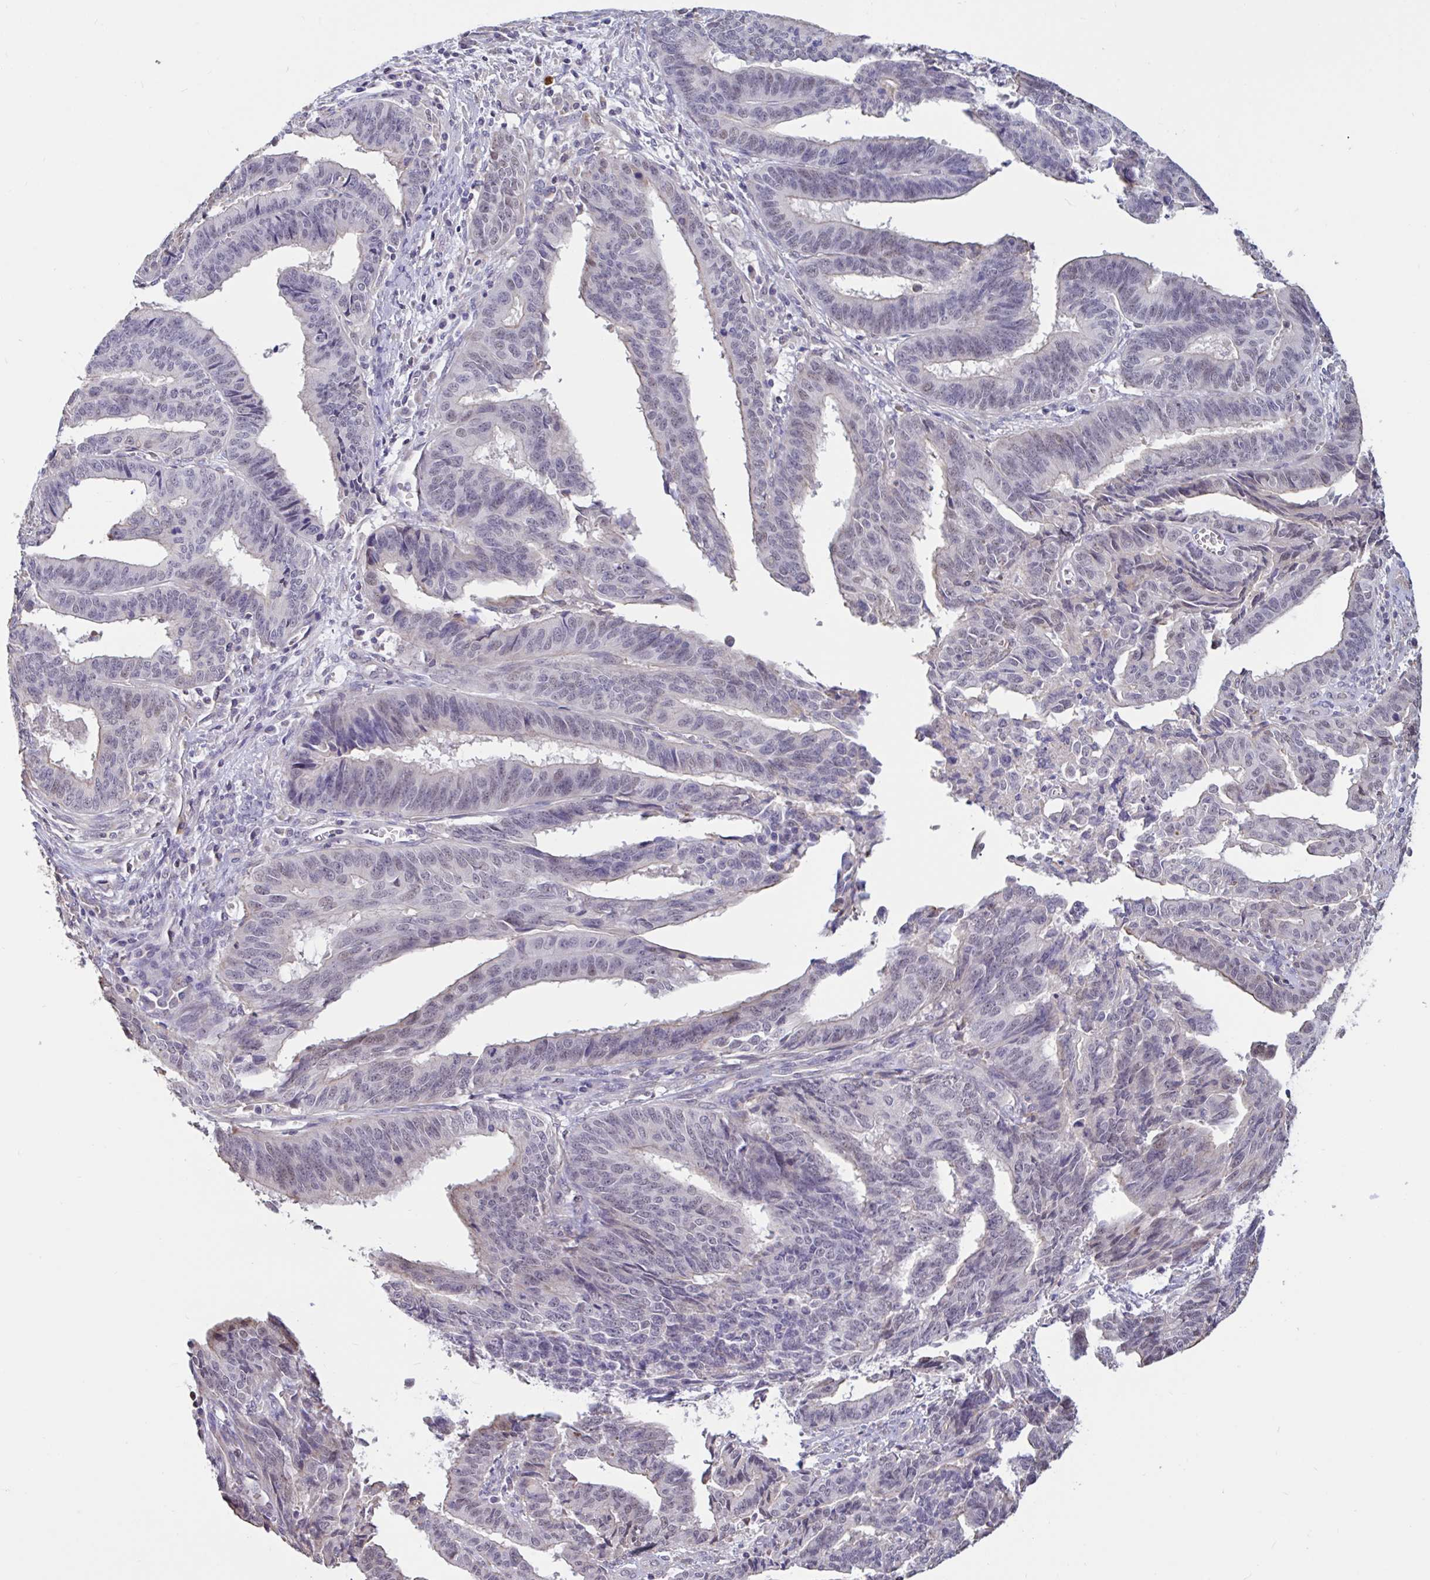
{"staining": {"intensity": "negative", "quantity": "none", "location": "none"}, "tissue": "endometrial cancer", "cell_type": "Tumor cells", "image_type": "cancer", "snomed": [{"axis": "morphology", "description": "Adenocarcinoma, NOS"}, {"axis": "topography", "description": "Endometrium"}], "caption": "The histopathology image exhibits no significant positivity in tumor cells of endometrial cancer.", "gene": "DDX39A", "patient": {"sex": "female", "age": 65}}